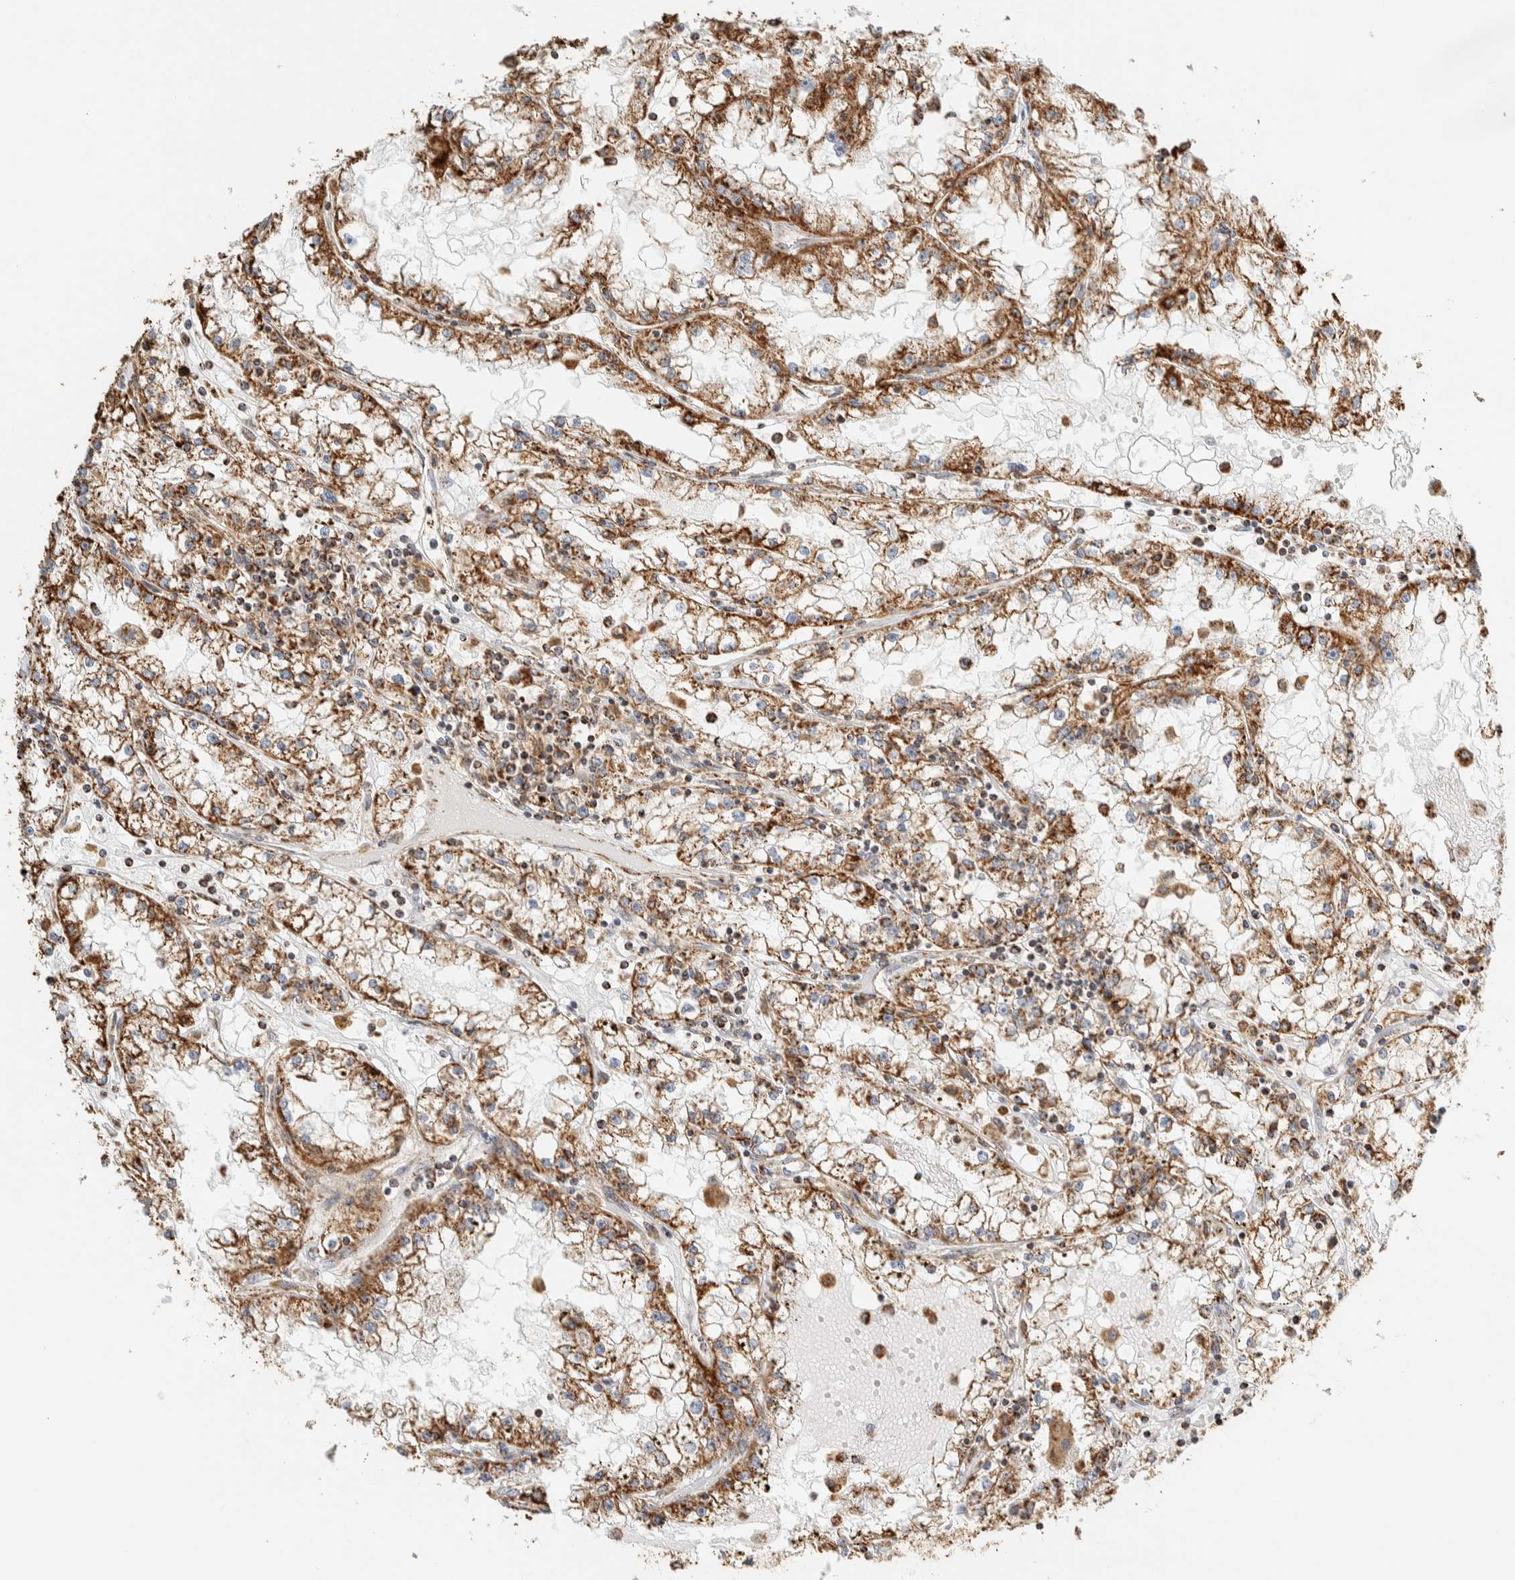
{"staining": {"intensity": "moderate", "quantity": ">75%", "location": "cytoplasmic/membranous"}, "tissue": "renal cancer", "cell_type": "Tumor cells", "image_type": "cancer", "snomed": [{"axis": "morphology", "description": "Adenocarcinoma, NOS"}, {"axis": "topography", "description": "Kidney"}], "caption": "There is medium levels of moderate cytoplasmic/membranous expression in tumor cells of adenocarcinoma (renal), as demonstrated by immunohistochemical staining (brown color).", "gene": "ZNF454", "patient": {"sex": "male", "age": 56}}